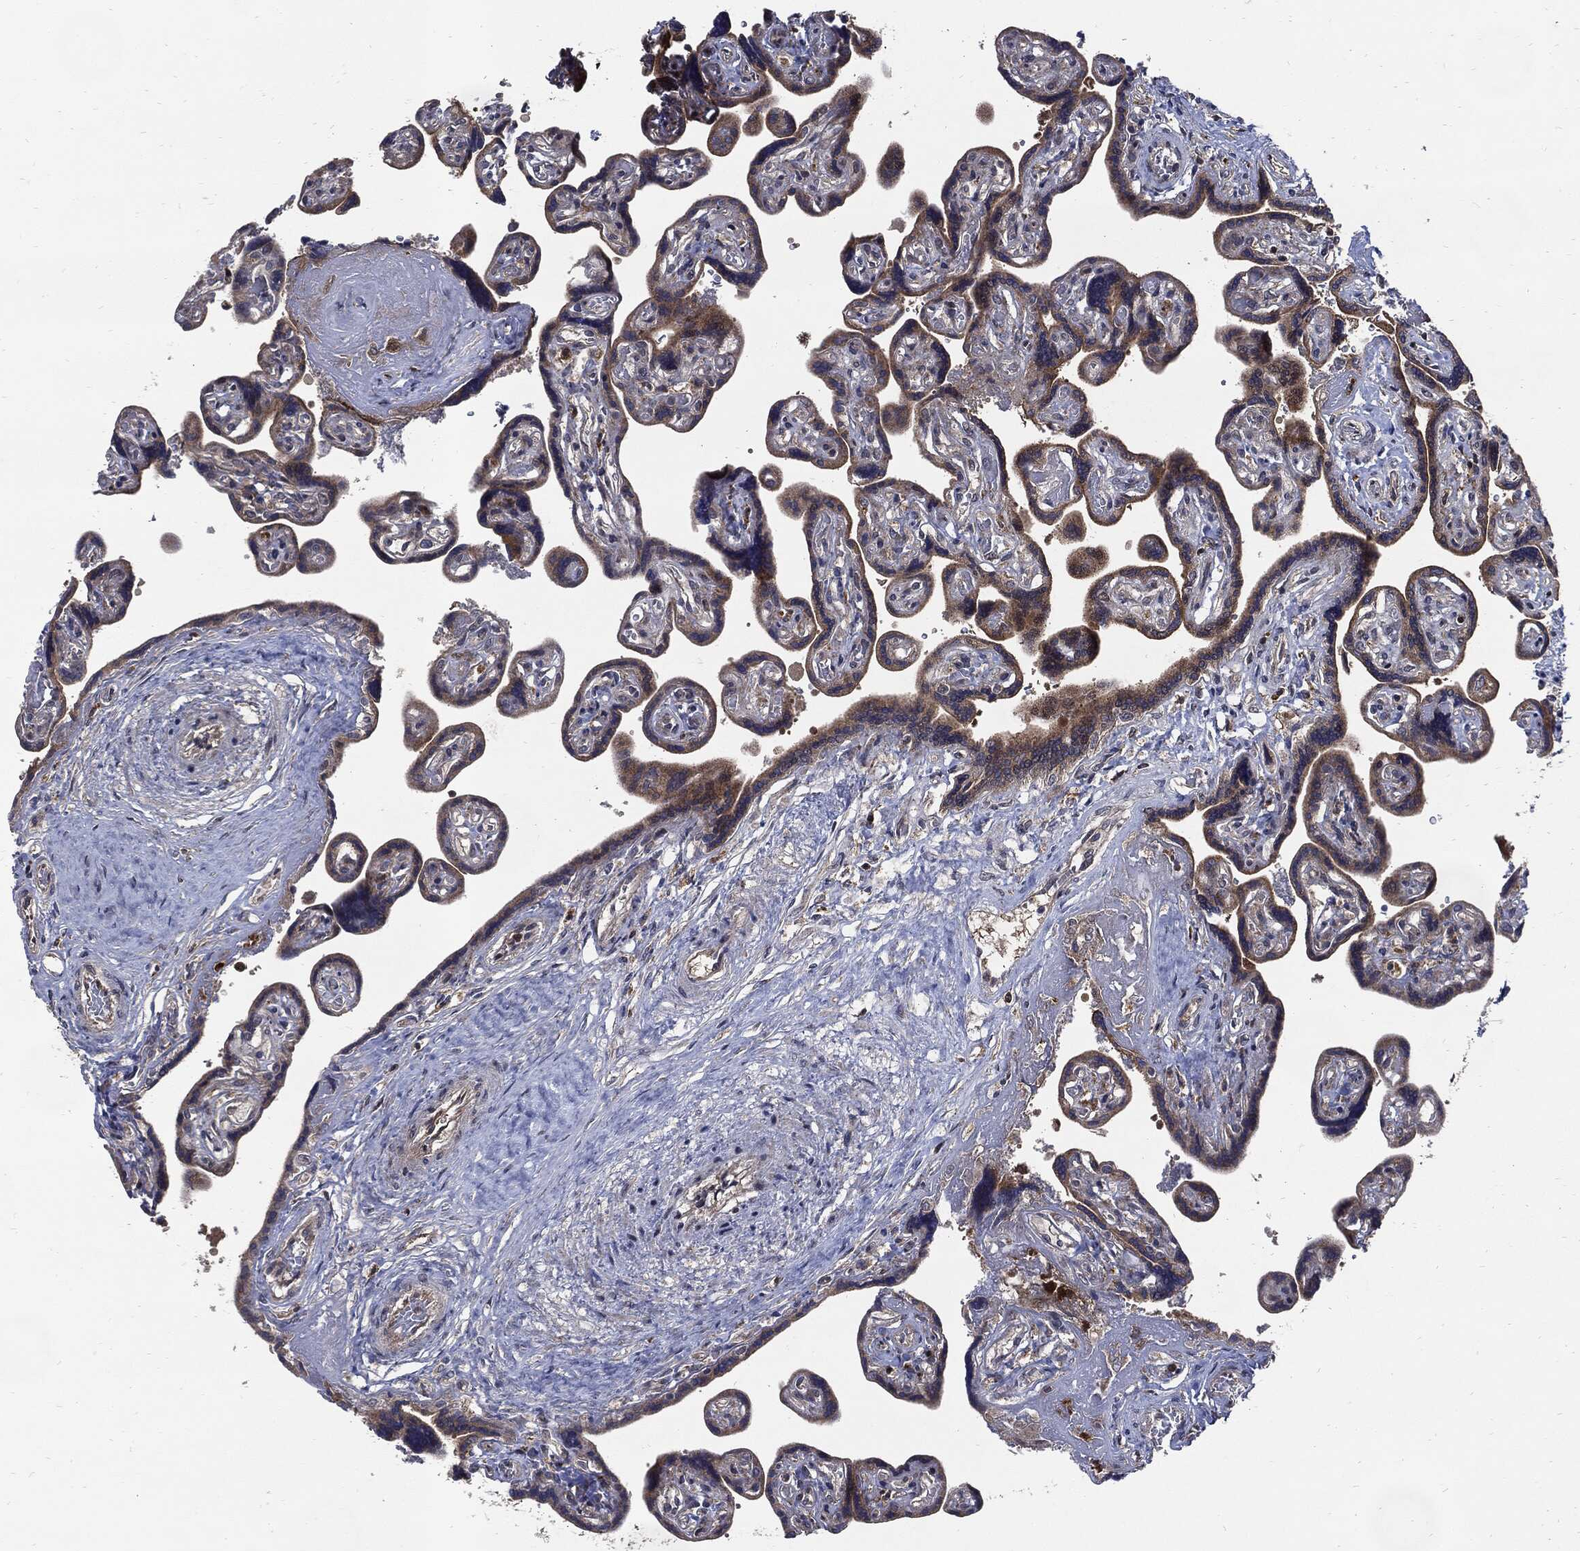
{"staining": {"intensity": "moderate", "quantity": ">75%", "location": "cytoplasmic/membranous"}, "tissue": "placenta", "cell_type": "Decidual cells", "image_type": "normal", "snomed": [{"axis": "morphology", "description": "Normal tissue, NOS"}, {"axis": "topography", "description": "Placenta"}], "caption": "A medium amount of moderate cytoplasmic/membranous positivity is appreciated in approximately >75% of decidual cells in benign placenta.", "gene": "SLC31A2", "patient": {"sex": "female", "age": 32}}